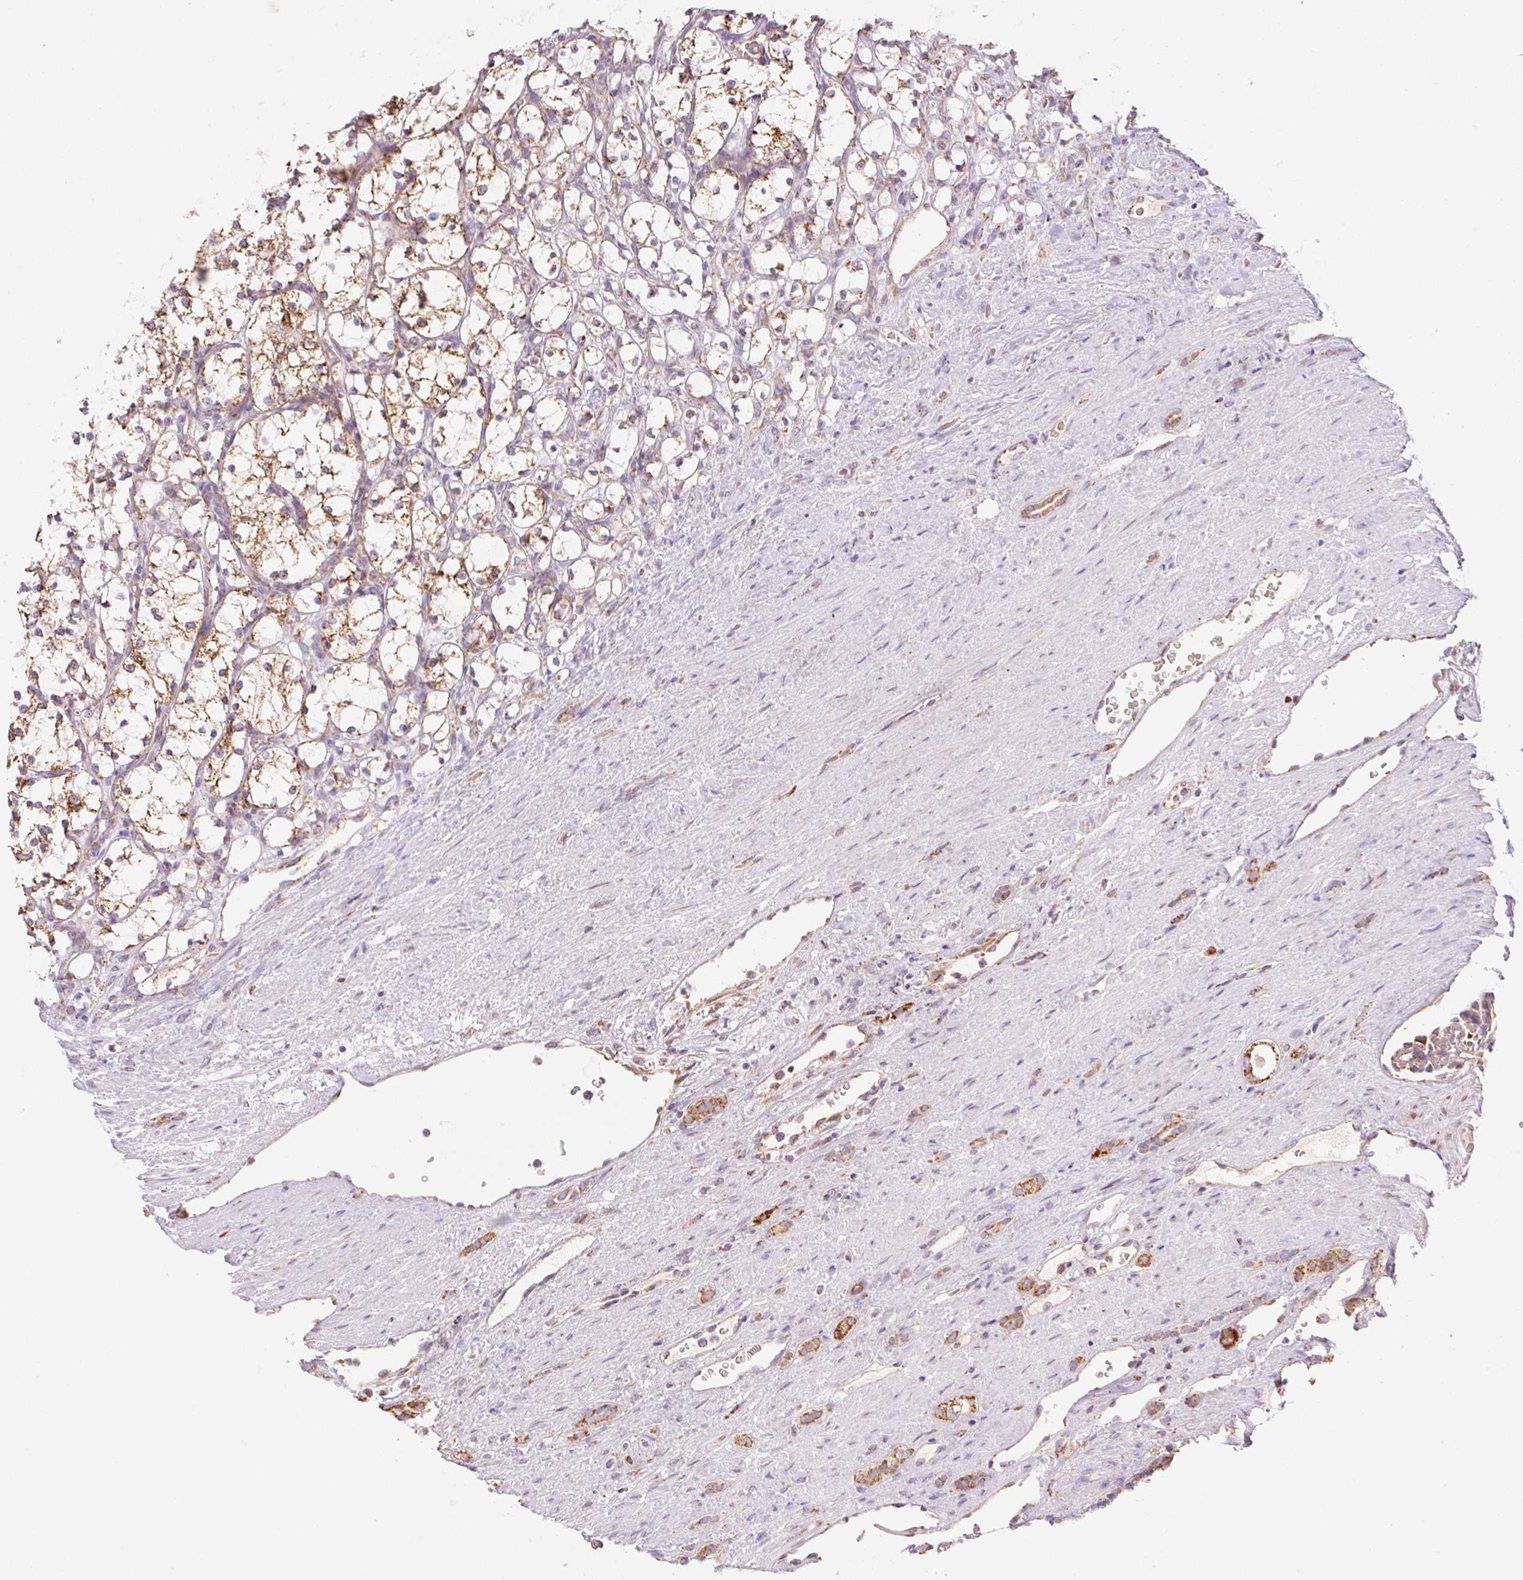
{"staining": {"intensity": "moderate", "quantity": "25%-75%", "location": "cytoplasmic/membranous"}, "tissue": "renal cancer", "cell_type": "Tumor cells", "image_type": "cancer", "snomed": [{"axis": "morphology", "description": "Adenocarcinoma, NOS"}, {"axis": "topography", "description": "Kidney"}], "caption": "There is medium levels of moderate cytoplasmic/membranous expression in tumor cells of adenocarcinoma (renal), as demonstrated by immunohistochemical staining (brown color).", "gene": "GOSR2", "patient": {"sex": "female", "age": 69}}